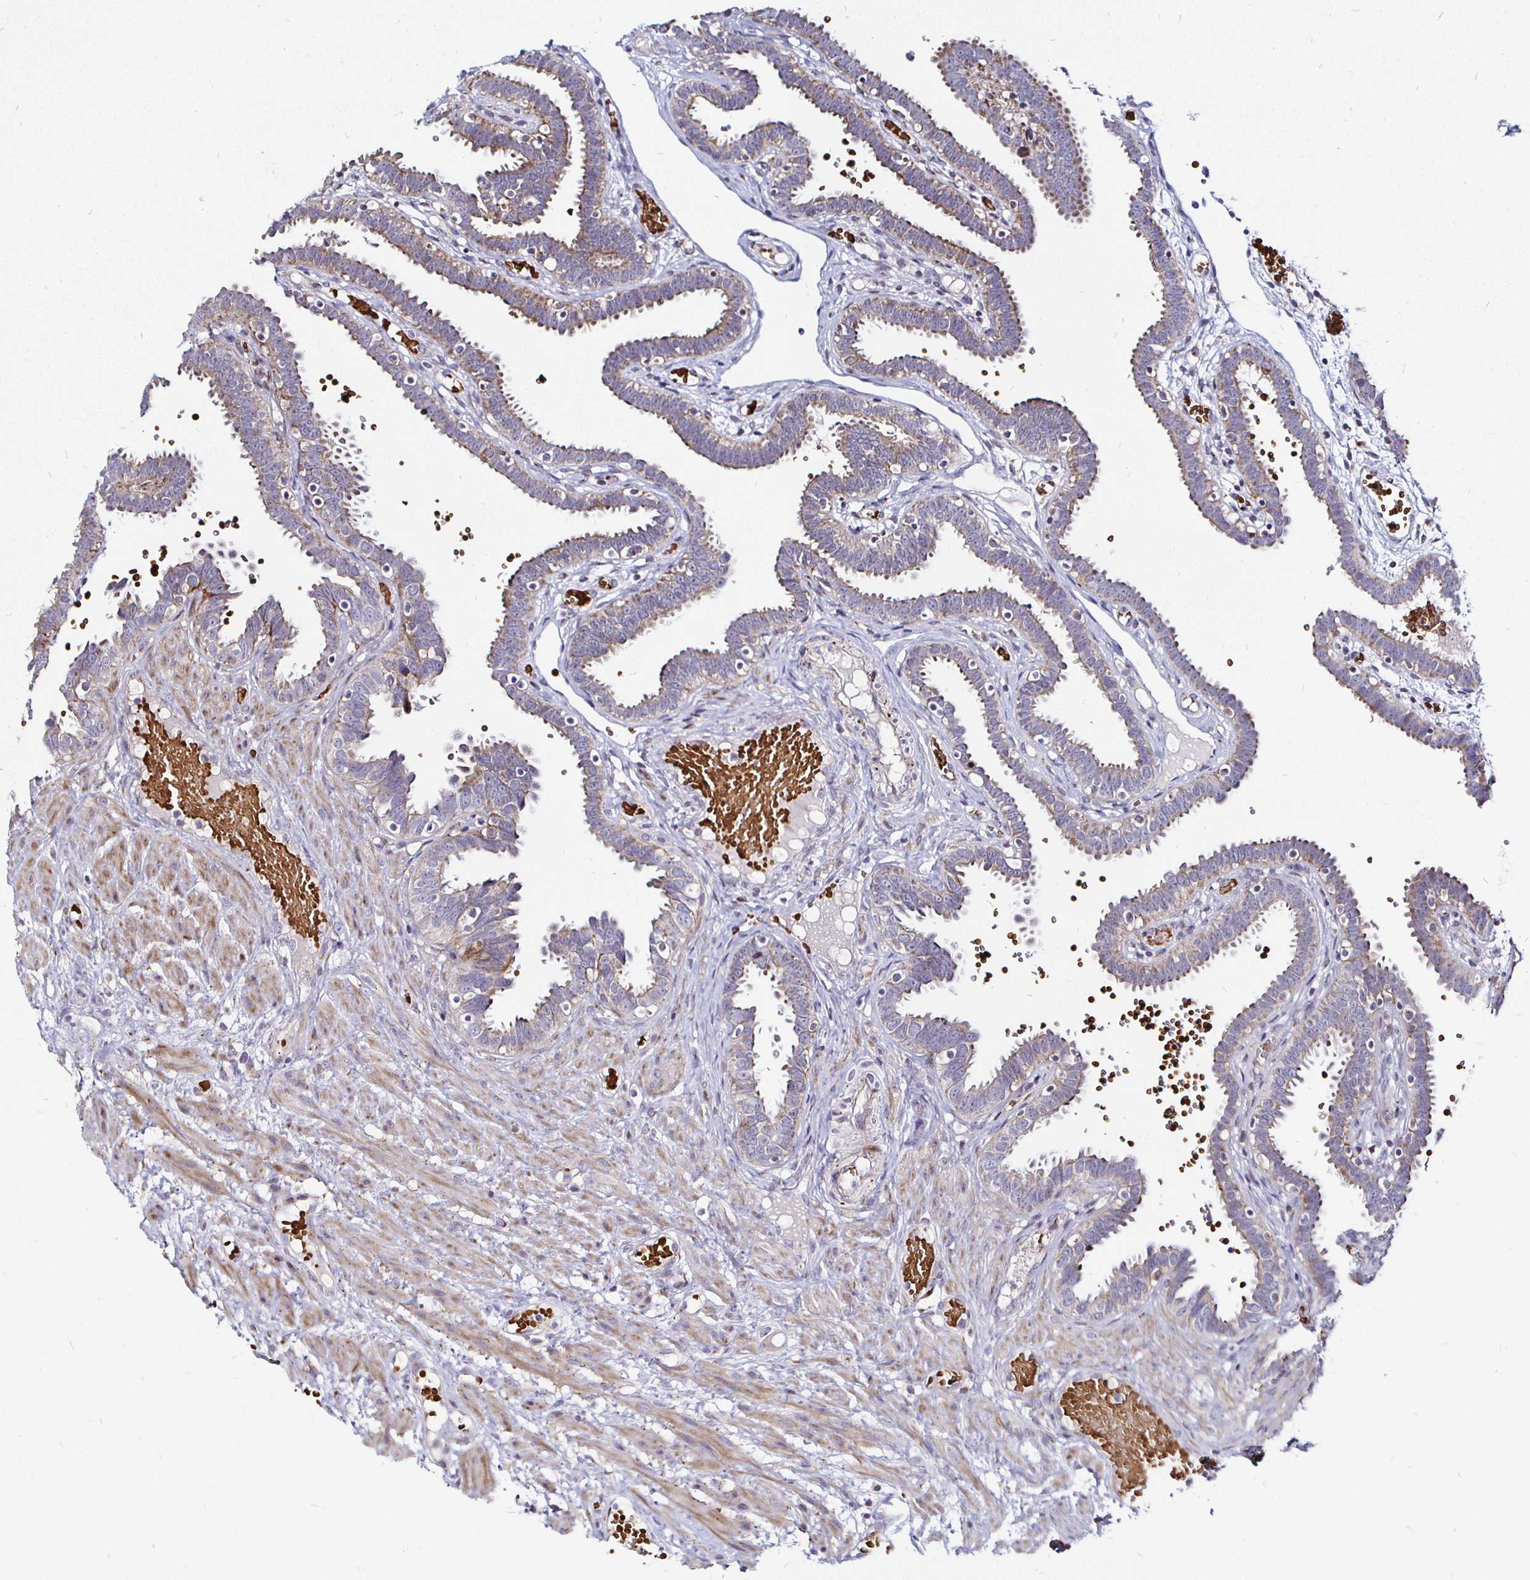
{"staining": {"intensity": "weak", "quantity": "25%-75%", "location": "cytoplasmic/membranous"}, "tissue": "fallopian tube", "cell_type": "Glandular cells", "image_type": "normal", "snomed": [{"axis": "morphology", "description": "Normal tissue, NOS"}, {"axis": "topography", "description": "Fallopian tube"}], "caption": "Approximately 25%-75% of glandular cells in normal human fallopian tube demonstrate weak cytoplasmic/membranous protein positivity as visualized by brown immunohistochemical staining.", "gene": "ATG3", "patient": {"sex": "female", "age": 37}}